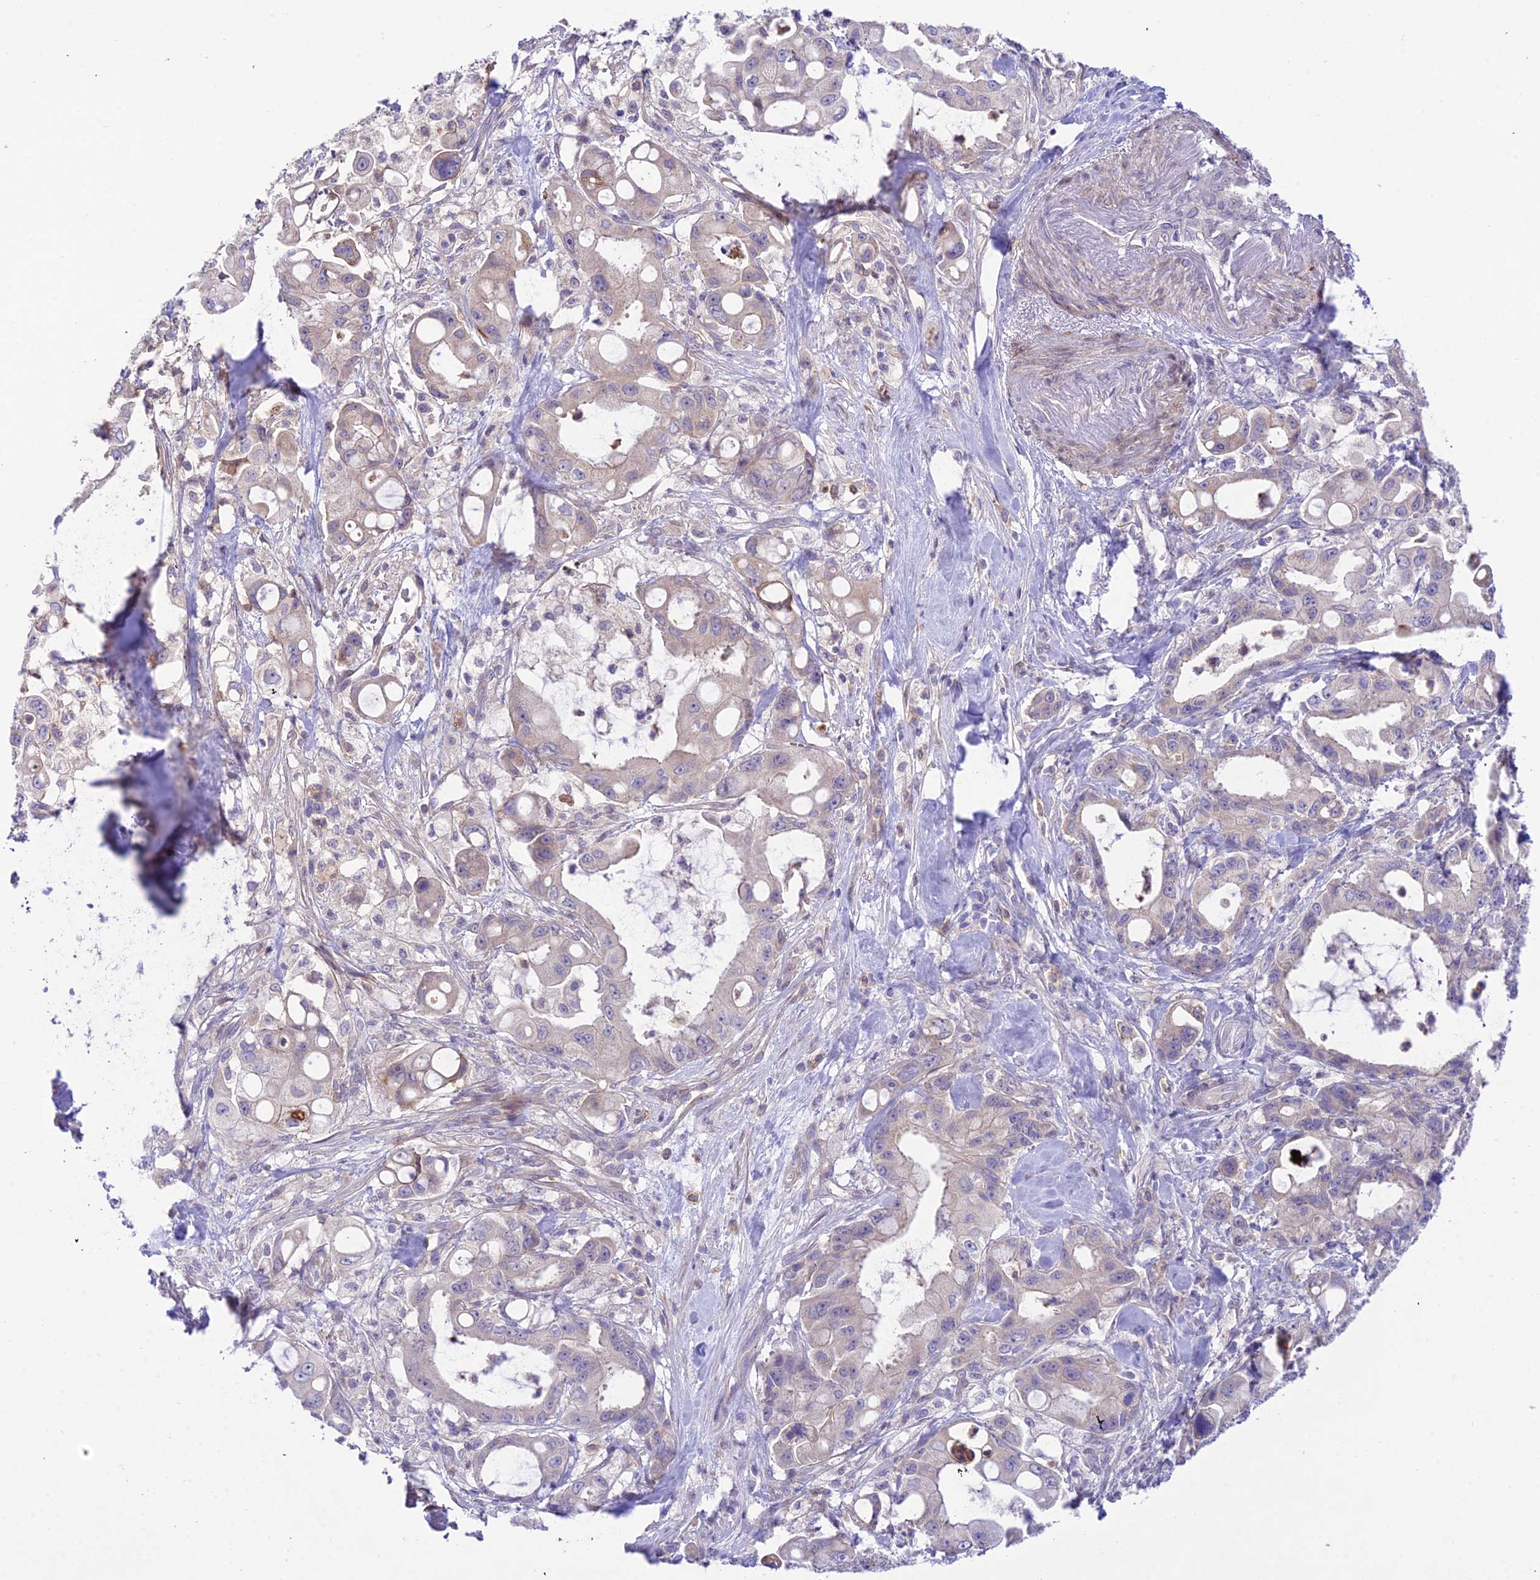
{"staining": {"intensity": "weak", "quantity": "<25%", "location": "cytoplasmic/membranous"}, "tissue": "pancreatic cancer", "cell_type": "Tumor cells", "image_type": "cancer", "snomed": [{"axis": "morphology", "description": "Adenocarcinoma, NOS"}, {"axis": "topography", "description": "Pancreas"}], "caption": "Immunohistochemistry (IHC) histopathology image of human pancreatic cancer (adenocarcinoma) stained for a protein (brown), which demonstrates no staining in tumor cells.", "gene": "TRIM43B", "patient": {"sex": "male", "age": 68}}